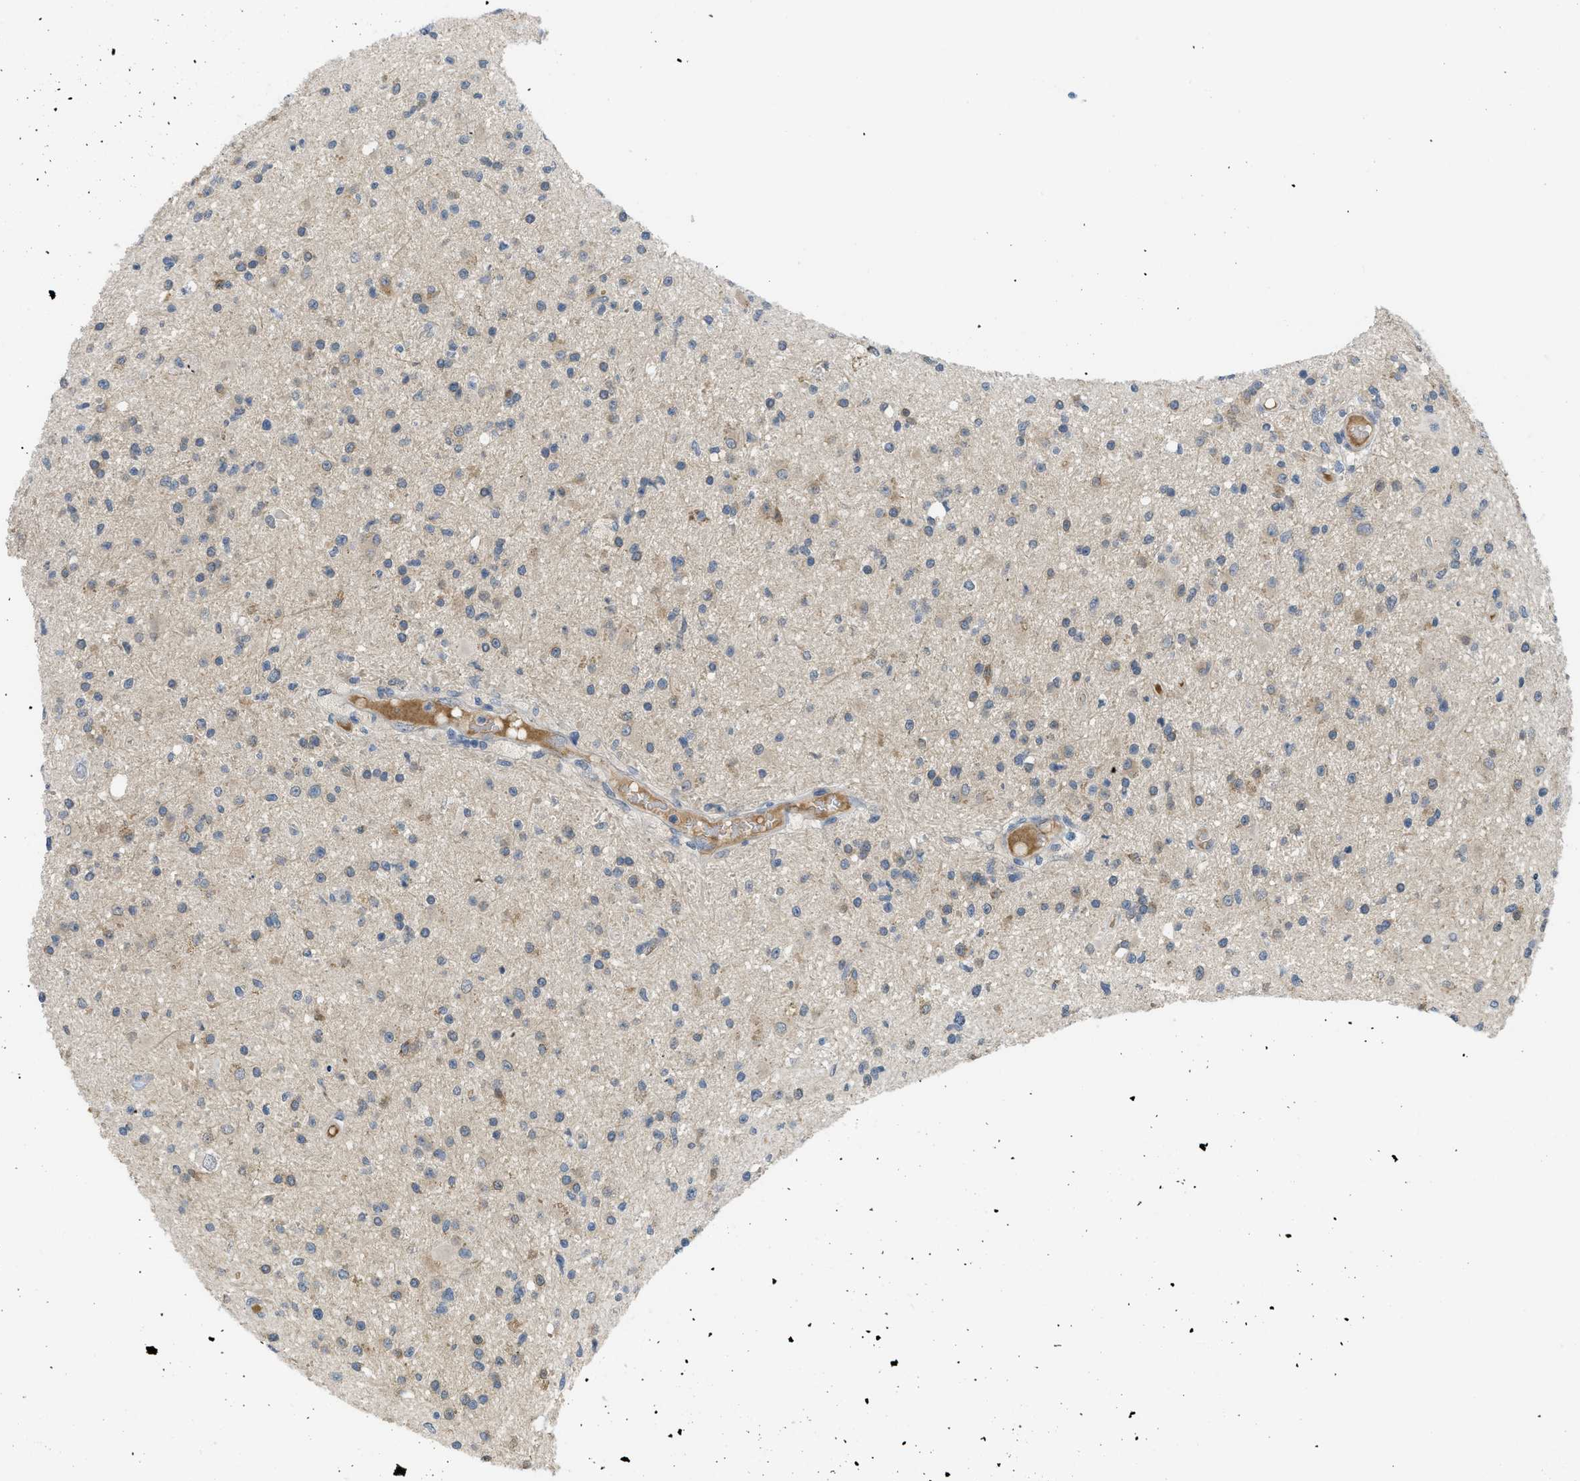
{"staining": {"intensity": "negative", "quantity": "none", "location": "none"}, "tissue": "glioma", "cell_type": "Tumor cells", "image_type": "cancer", "snomed": [{"axis": "morphology", "description": "Glioma, malignant, High grade"}, {"axis": "topography", "description": "Brain"}], "caption": "This is an immunohistochemistry histopathology image of human glioma. There is no positivity in tumor cells.", "gene": "TNFAIP1", "patient": {"sex": "male", "age": 33}}